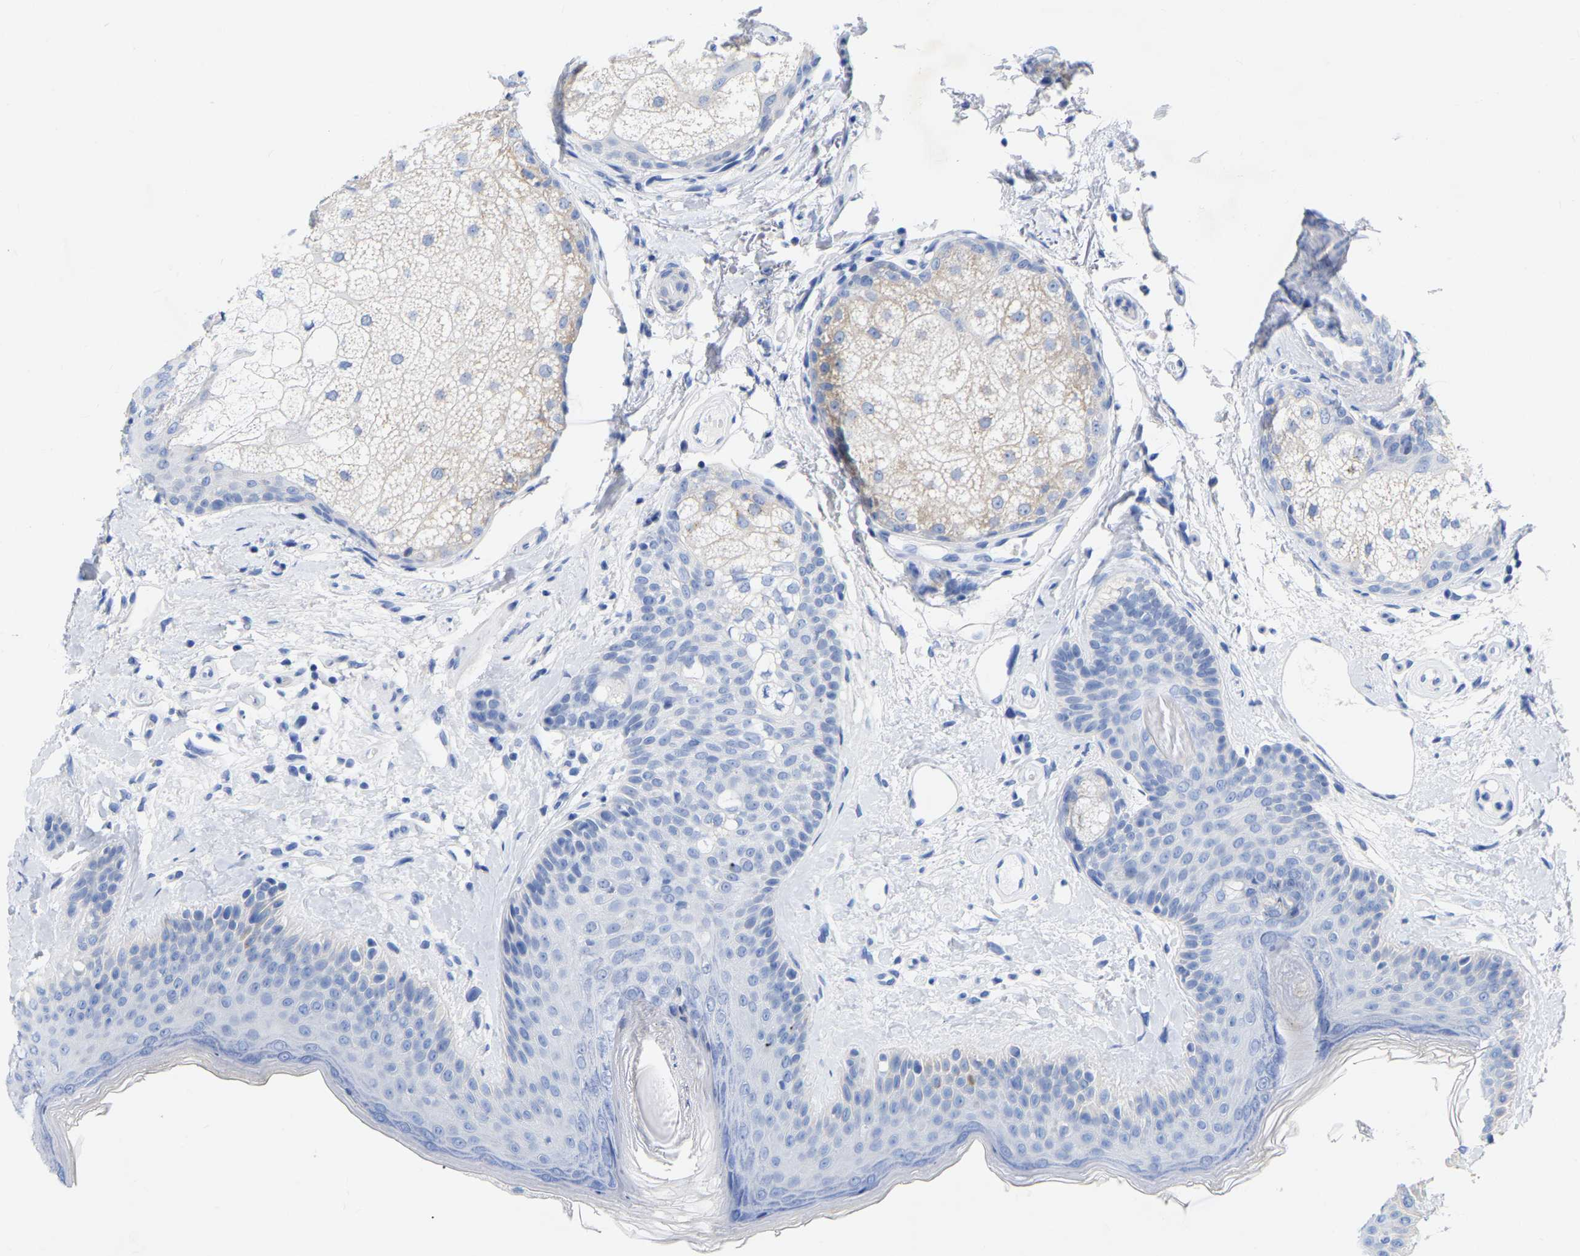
{"staining": {"intensity": "weak", "quantity": "<25%", "location": "cytoplasmic/membranous"}, "tissue": "oral mucosa", "cell_type": "Squamous epithelial cells", "image_type": "normal", "snomed": [{"axis": "morphology", "description": "Normal tissue, NOS"}, {"axis": "topography", "description": "Skin"}, {"axis": "topography", "description": "Oral tissue"}], "caption": "Immunohistochemical staining of benign human oral mucosa displays no significant expression in squamous epithelial cells. The staining was performed using DAB to visualize the protein expression in brown, while the nuclei were stained in blue with hematoxylin (Magnification: 20x).", "gene": "ZNF629", "patient": {"sex": "male", "age": 84}}